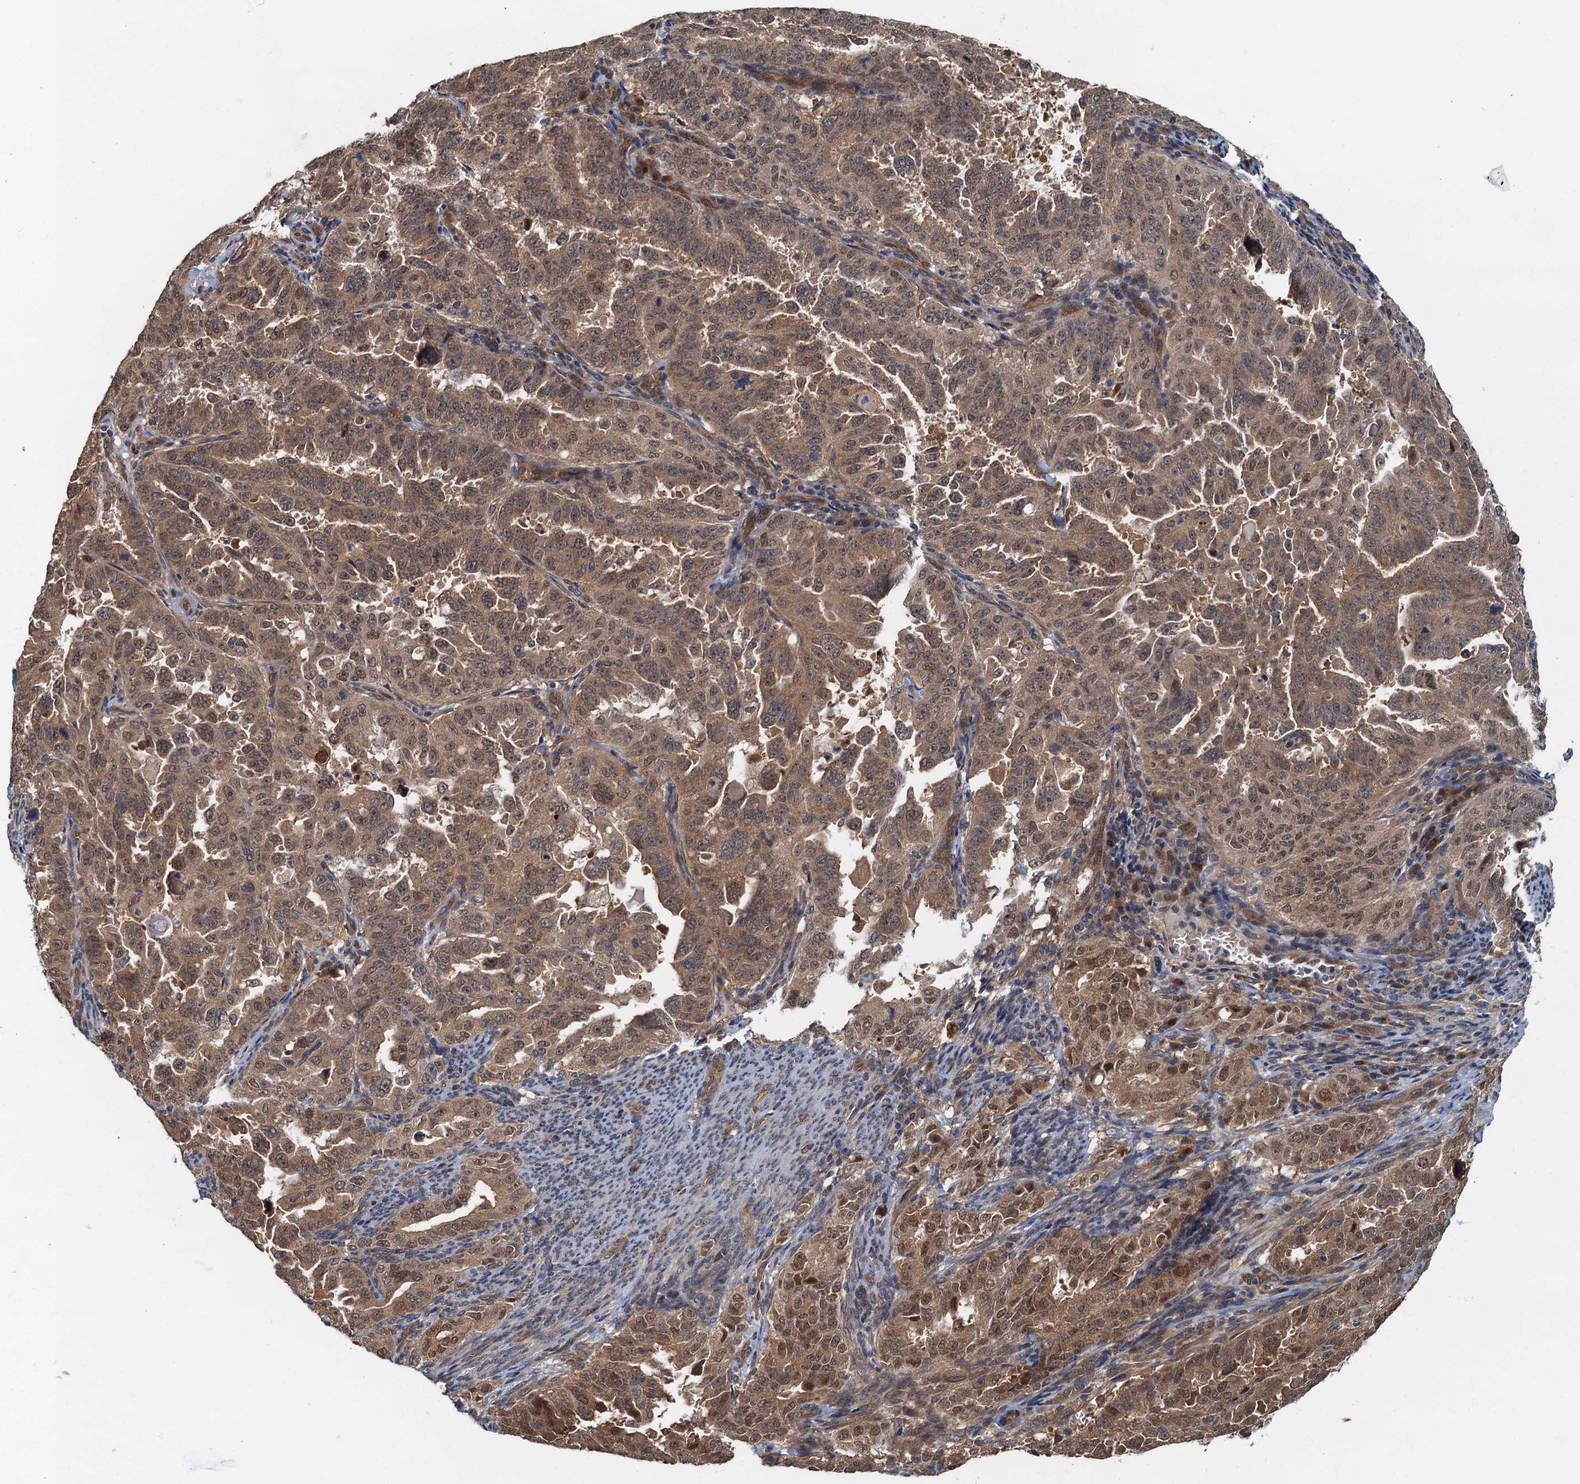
{"staining": {"intensity": "moderate", "quantity": ">75%", "location": "cytoplasmic/membranous,nuclear"}, "tissue": "endometrial cancer", "cell_type": "Tumor cells", "image_type": "cancer", "snomed": [{"axis": "morphology", "description": "Adenocarcinoma, NOS"}, {"axis": "topography", "description": "Endometrium"}], "caption": "DAB (3,3'-diaminobenzidine) immunohistochemical staining of endometrial cancer (adenocarcinoma) demonstrates moderate cytoplasmic/membranous and nuclear protein expression in approximately >75% of tumor cells.", "gene": "TBCK", "patient": {"sex": "female", "age": 65}}